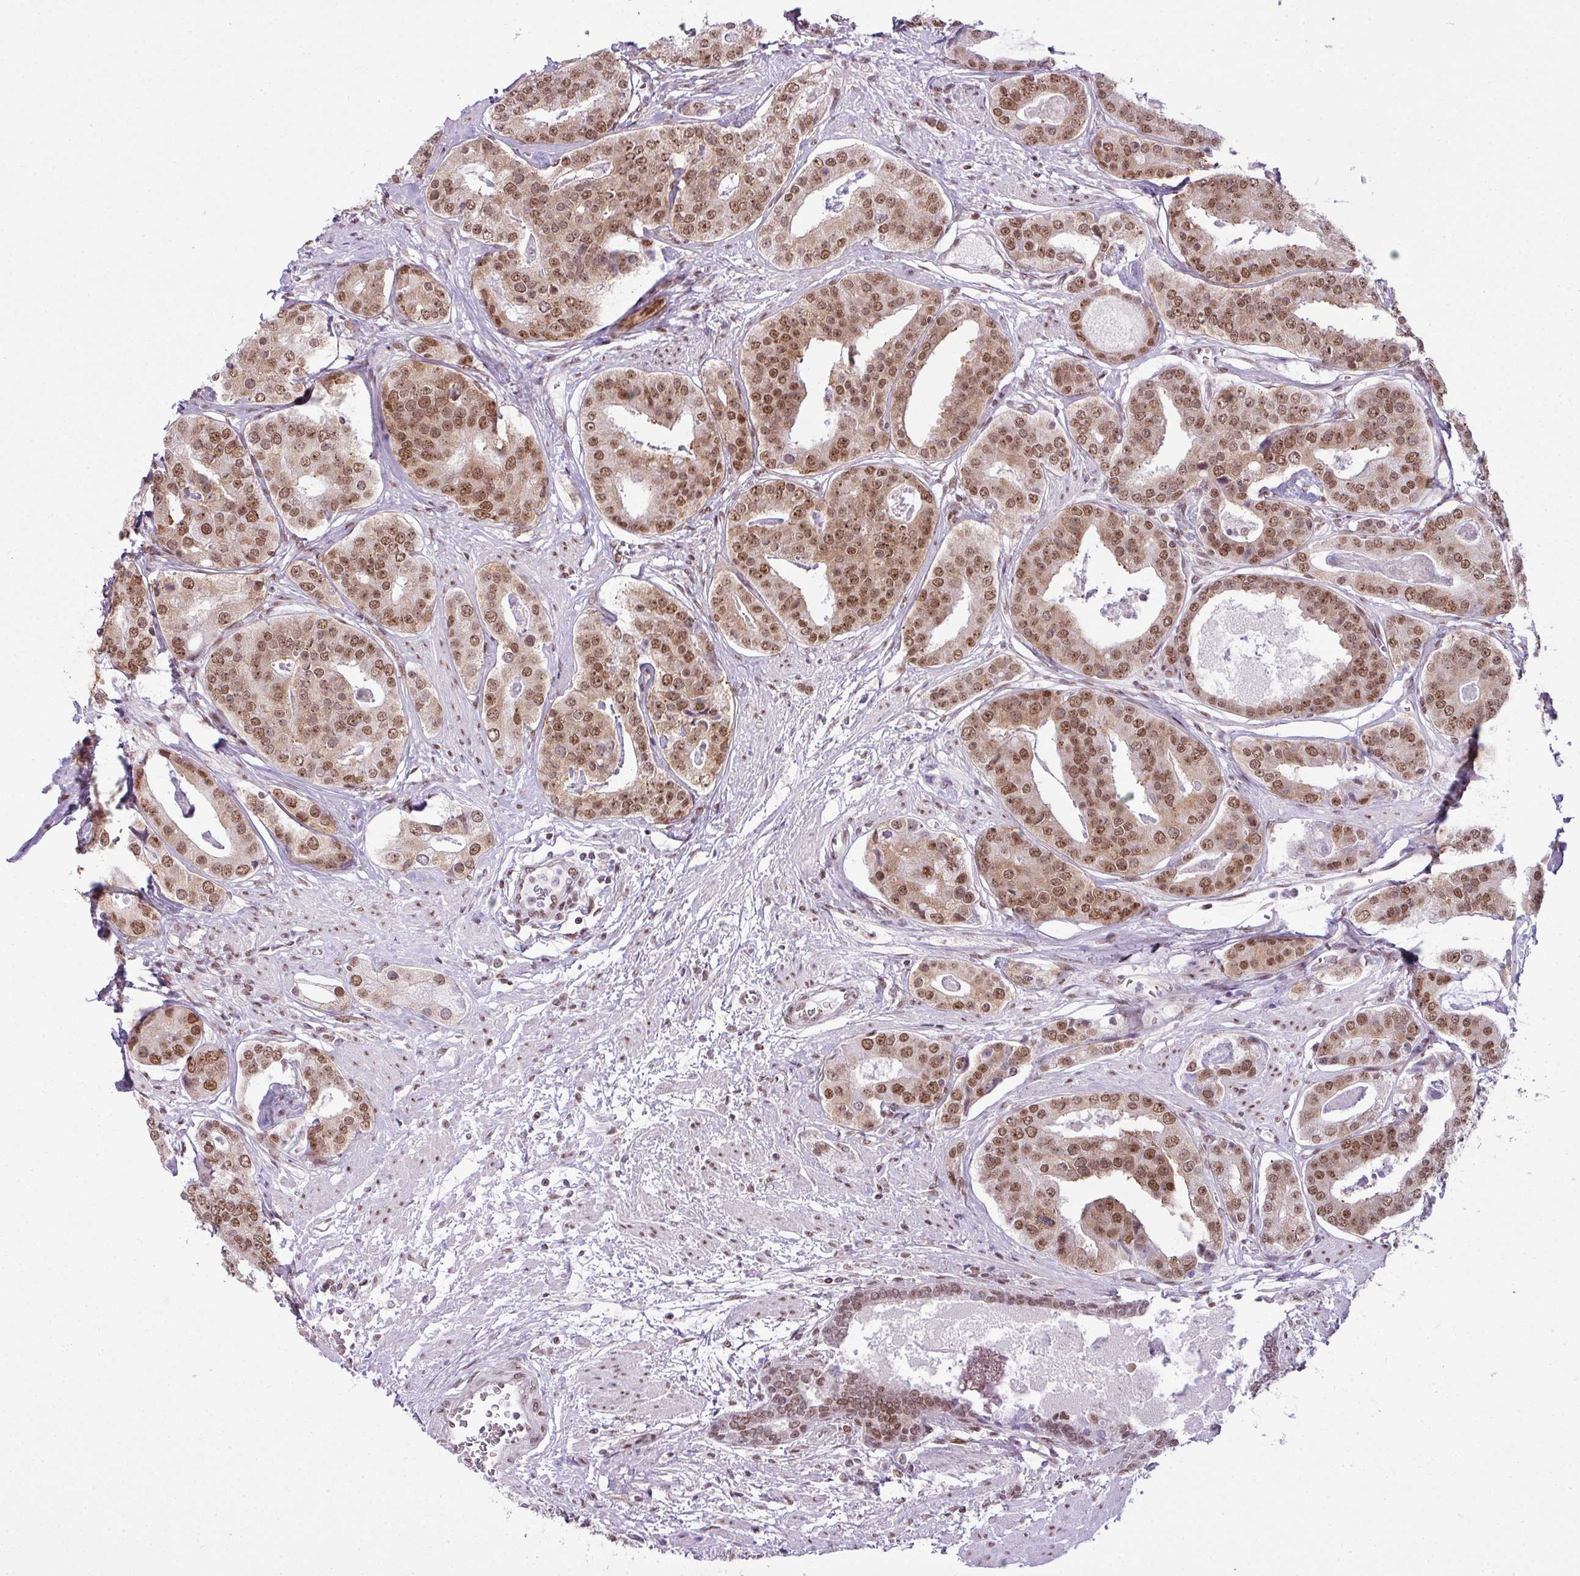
{"staining": {"intensity": "moderate", "quantity": ">75%", "location": "nuclear"}, "tissue": "prostate cancer", "cell_type": "Tumor cells", "image_type": "cancer", "snomed": [{"axis": "morphology", "description": "Adenocarcinoma, High grade"}, {"axis": "topography", "description": "Prostate"}], "caption": "Prostate cancer stained for a protein demonstrates moderate nuclear positivity in tumor cells. (brown staining indicates protein expression, while blue staining denotes nuclei).", "gene": "ARL6IP4", "patient": {"sex": "male", "age": 71}}